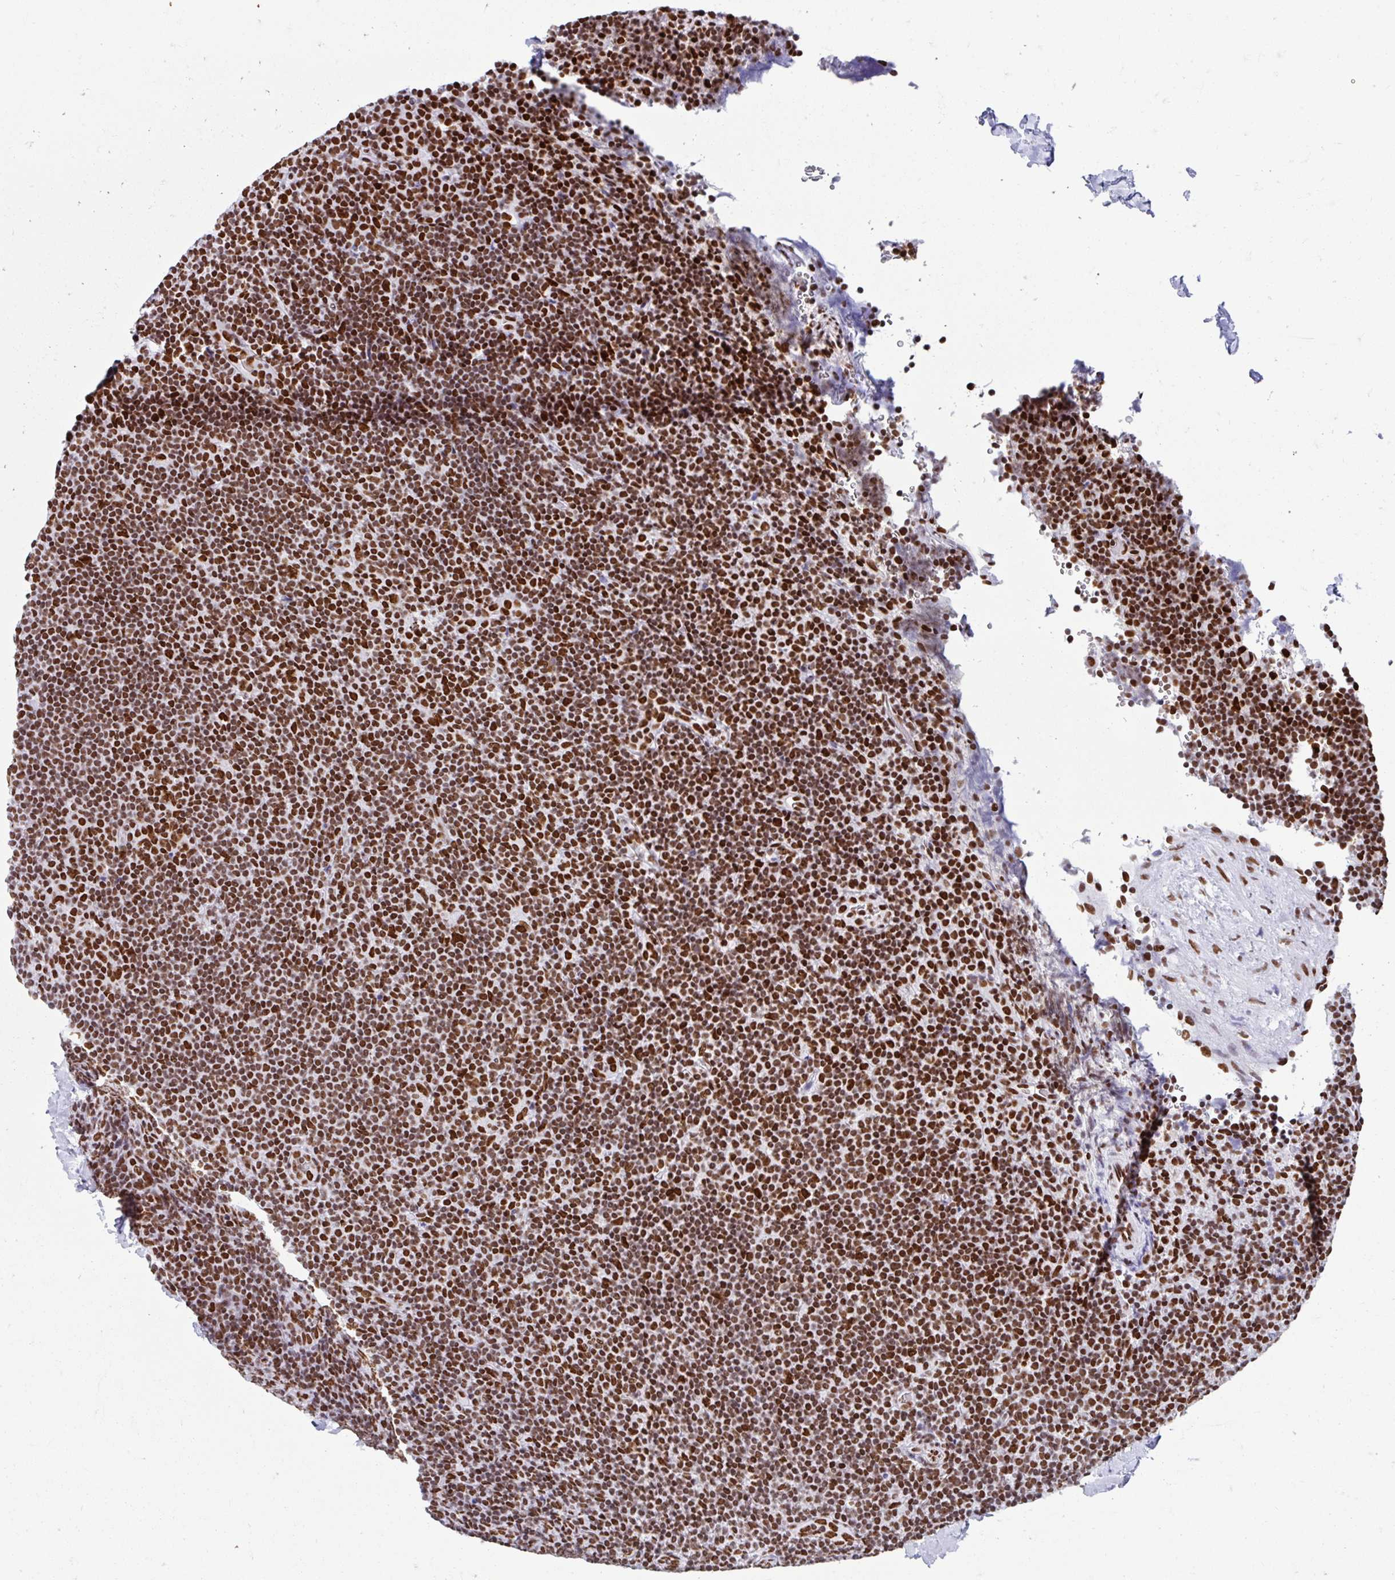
{"staining": {"intensity": "strong", "quantity": ">75%", "location": "nuclear"}, "tissue": "lymphoma", "cell_type": "Tumor cells", "image_type": "cancer", "snomed": [{"axis": "morphology", "description": "Hodgkin's disease, NOS"}, {"axis": "topography", "description": "Lymph node"}], "caption": "Protein expression analysis of human lymphoma reveals strong nuclear expression in approximately >75% of tumor cells.", "gene": "KHDRBS1", "patient": {"sex": "female", "age": 57}}